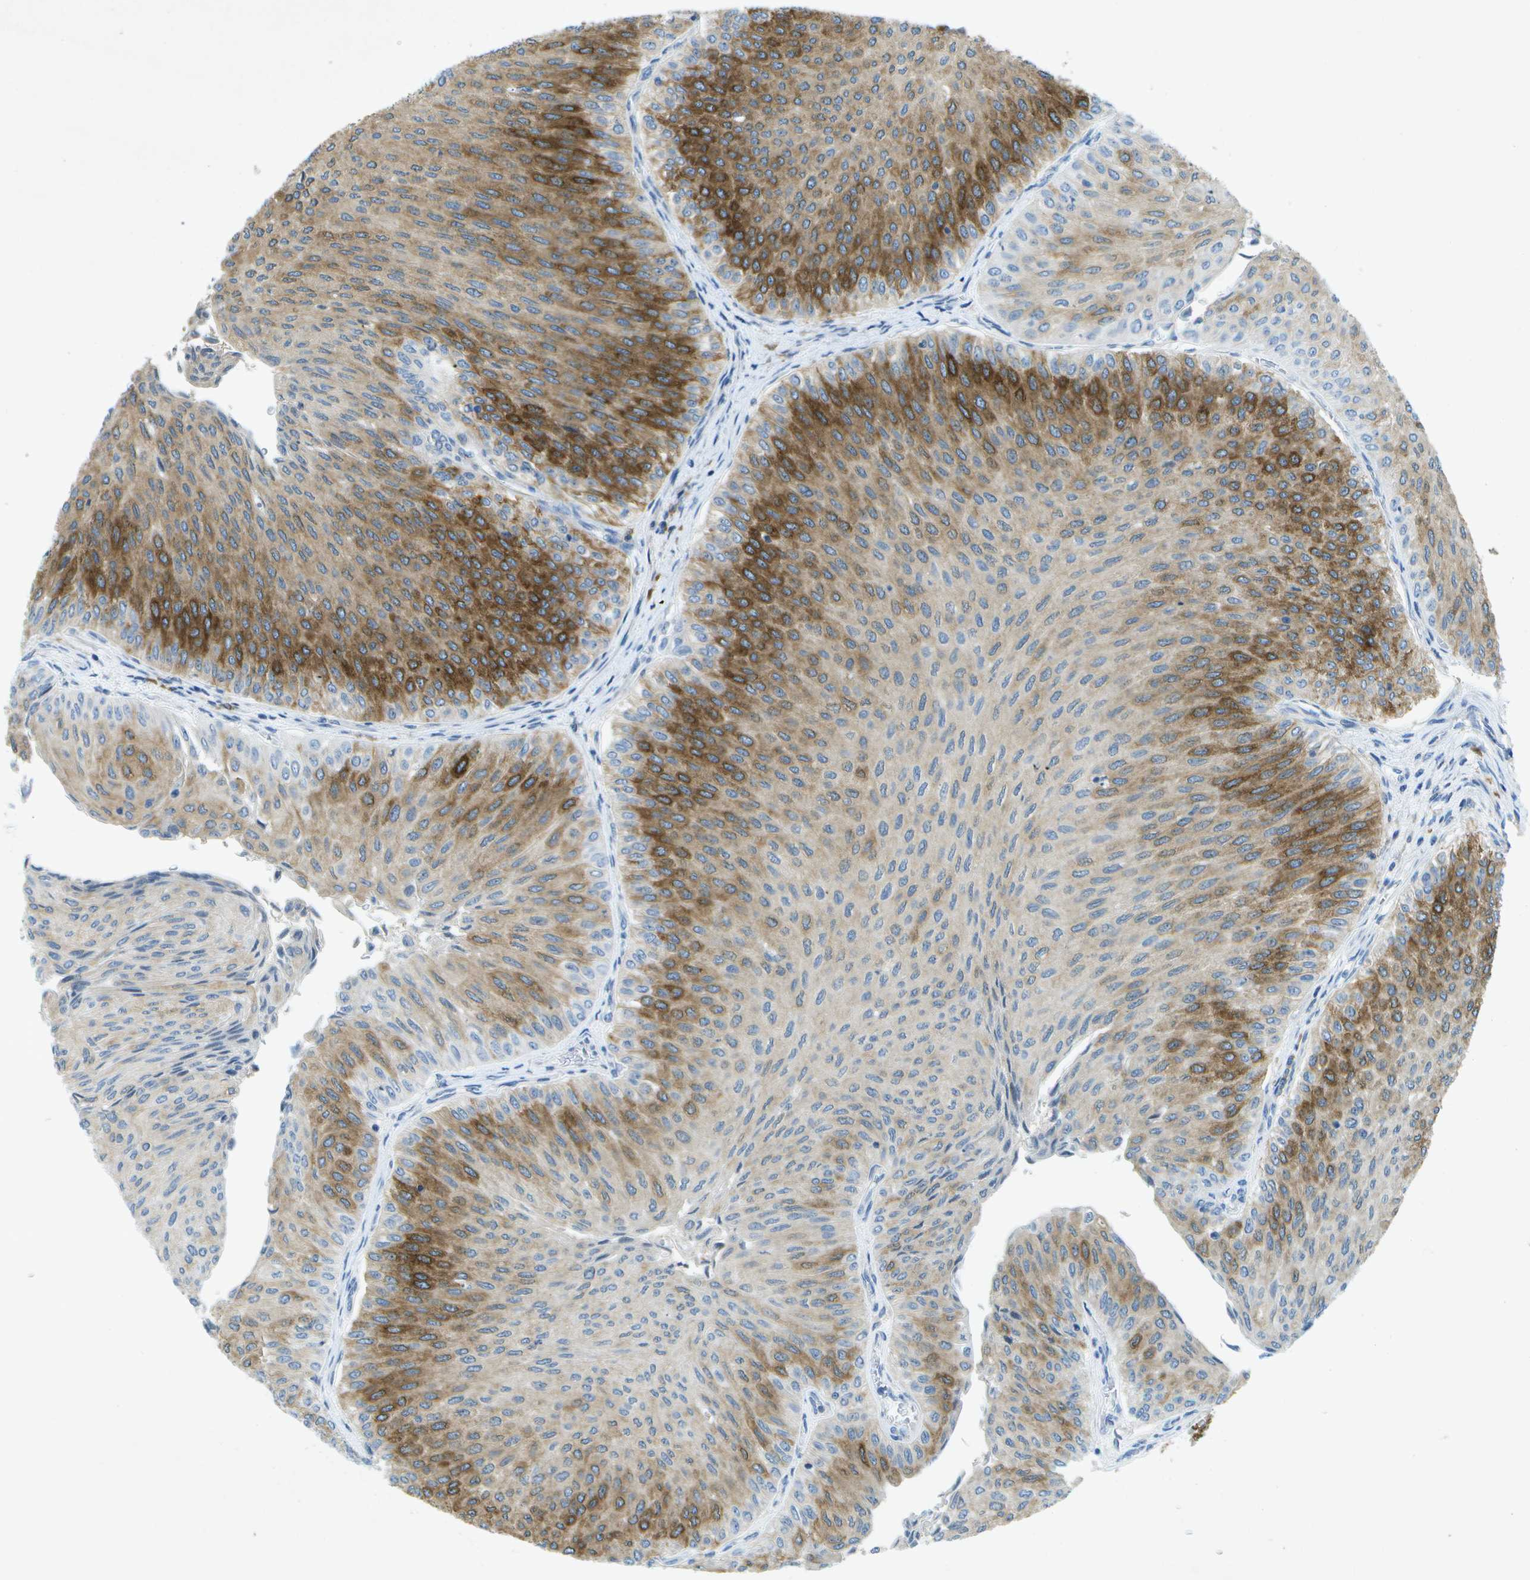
{"staining": {"intensity": "strong", "quantity": "<25%", "location": "cytoplasmic/membranous"}, "tissue": "urothelial cancer", "cell_type": "Tumor cells", "image_type": "cancer", "snomed": [{"axis": "morphology", "description": "Urothelial carcinoma, Low grade"}, {"axis": "topography", "description": "Urinary bladder"}], "caption": "Urothelial cancer stained for a protein (brown) reveals strong cytoplasmic/membranous positive expression in approximately <25% of tumor cells.", "gene": "WNK2", "patient": {"sex": "male", "age": 78}}